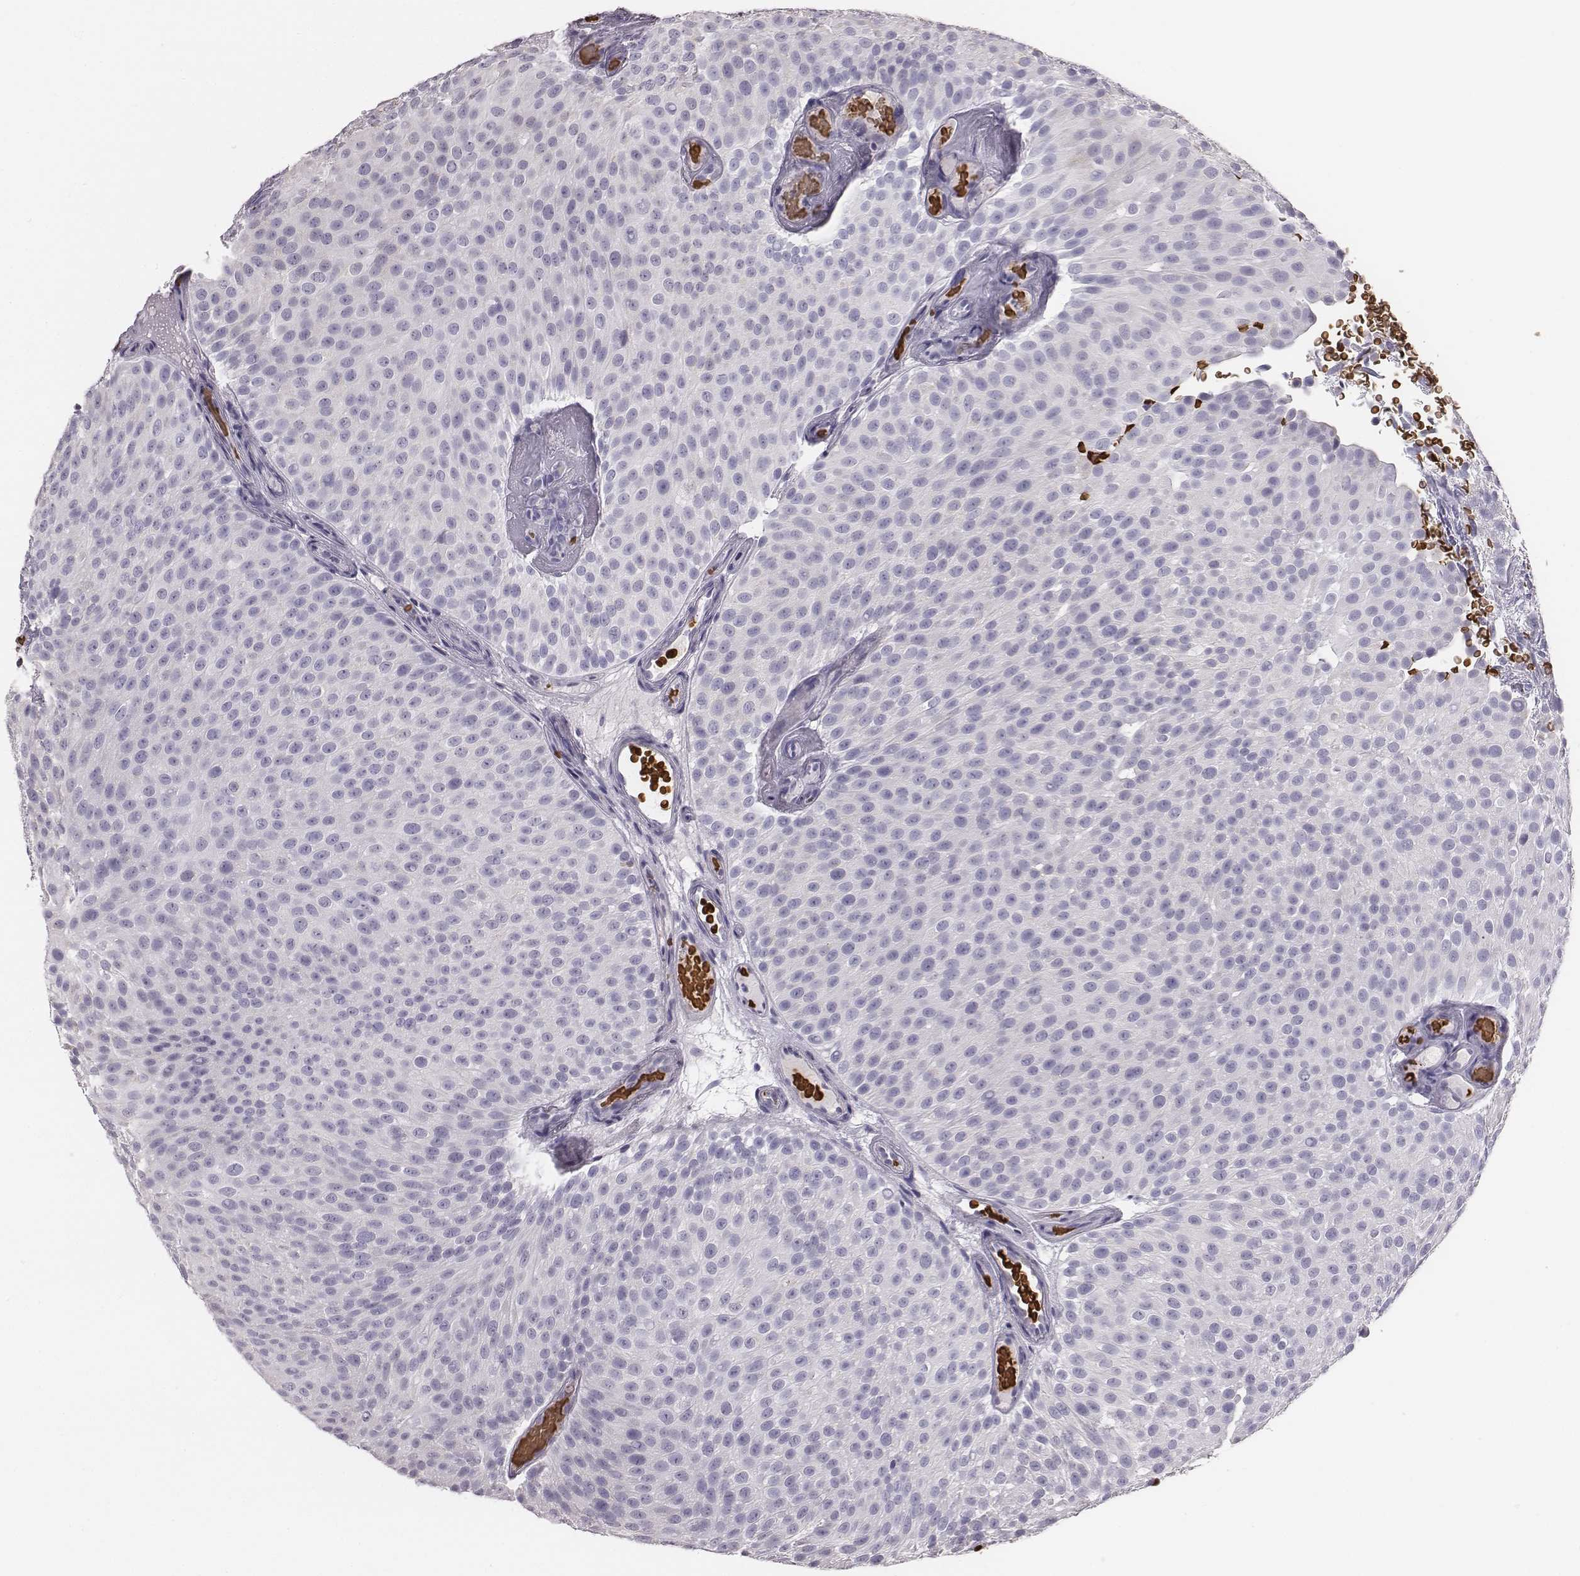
{"staining": {"intensity": "negative", "quantity": "none", "location": "none"}, "tissue": "urothelial cancer", "cell_type": "Tumor cells", "image_type": "cancer", "snomed": [{"axis": "morphology", "description": "Urothelial carcinoma, Low grade"}, {"axis": "topography", "description": "Urinary bladder"}], "caption": "Immunohistochemistry (IHC) photomicrograph of human urothelial cancer stained for a protein (brown), which displays no staining in tumor cells.", "gene": "HBZ", "patient": {"sex": "male", "age": 78}}